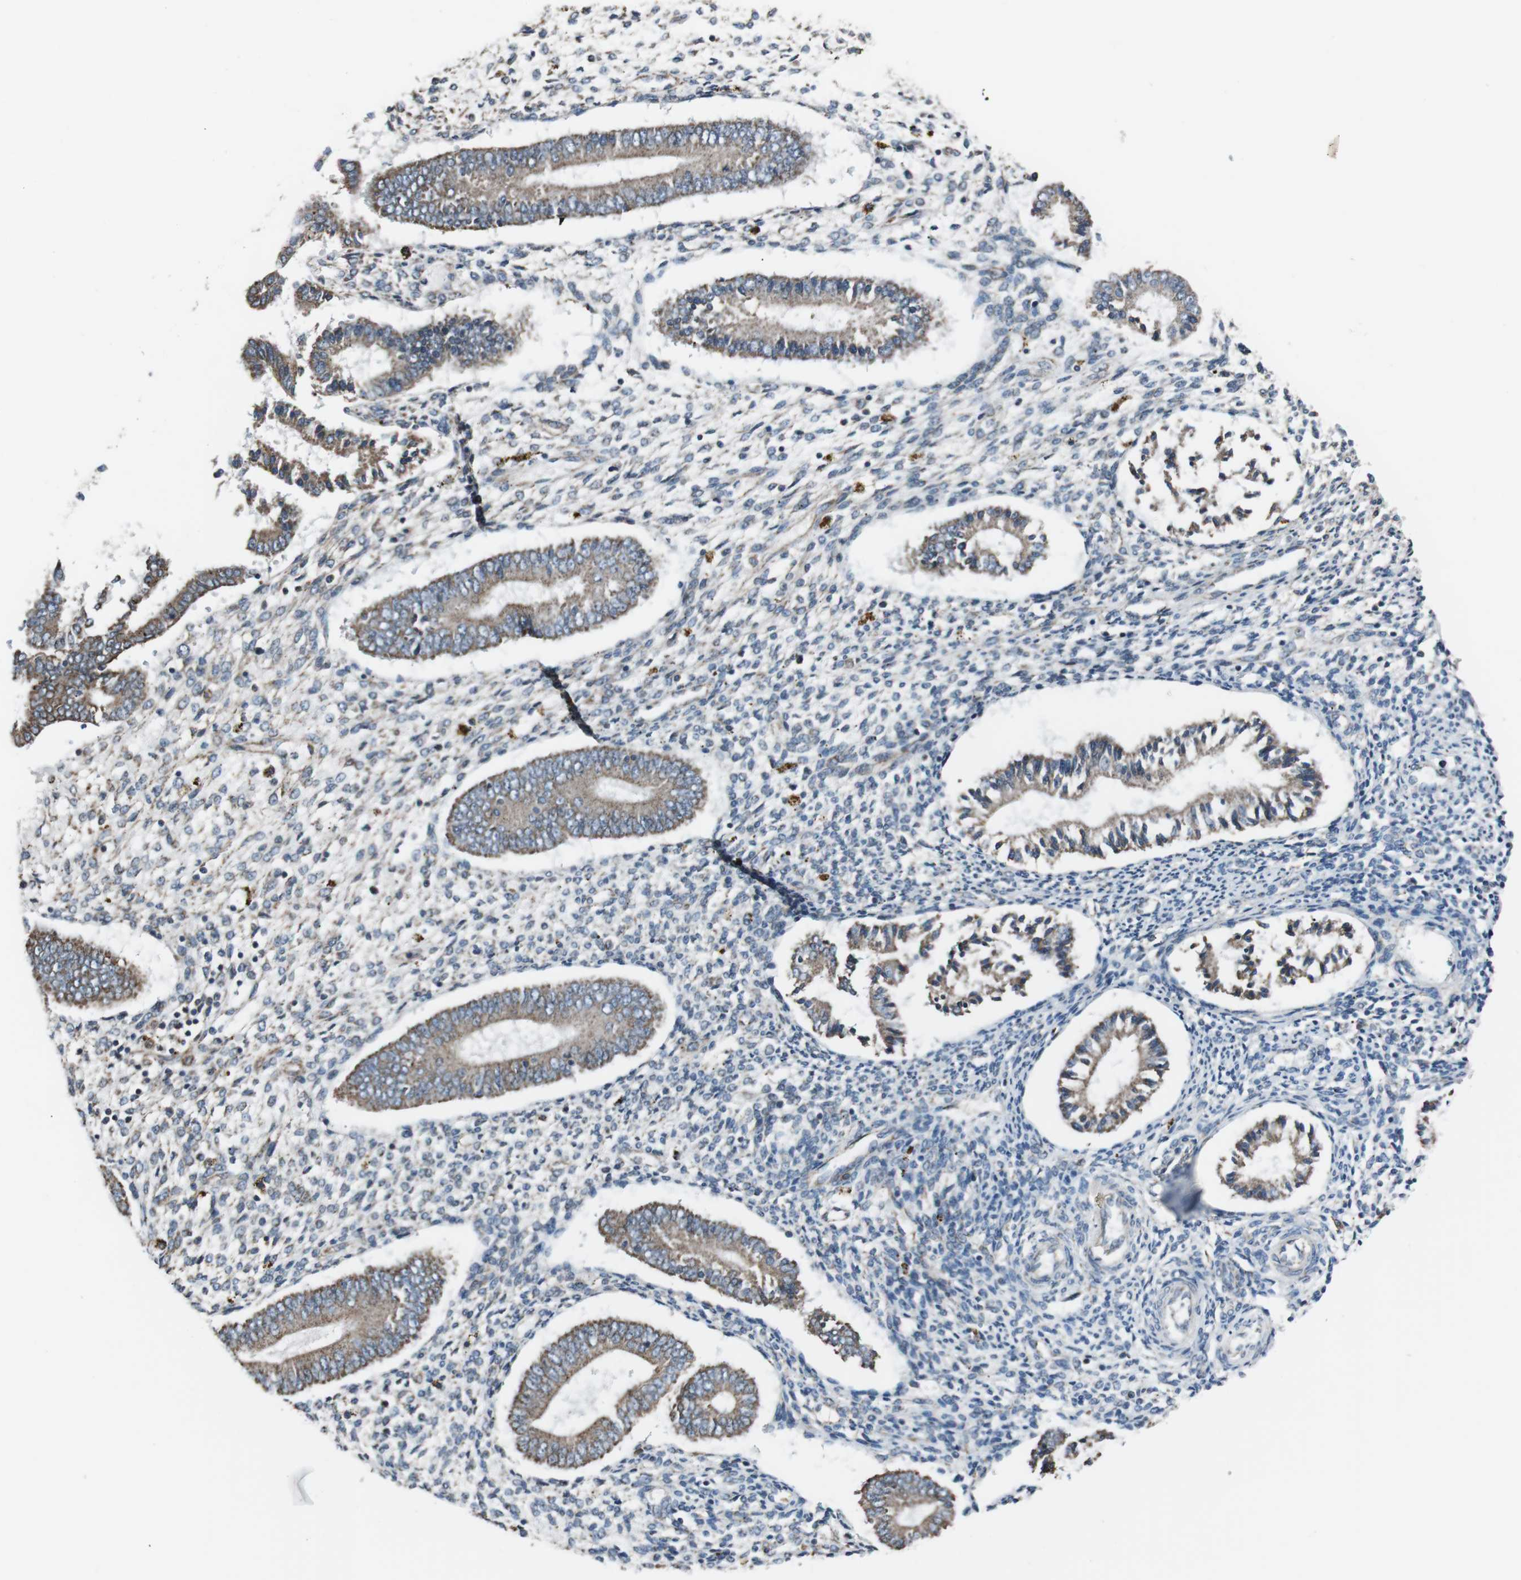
{"staining": {"intensity": "negative", "quantity": "none", "location": "none"}, "tissue": "endometrium", "cell_type": "Cells in endometrial stroma", "image_type": "normal", "snomed": [{"axis": "morphology", "description": "Normal tissue, NOS"}, {"axis": "topography", "description": "Endometrium"}], "caption": "The photomicrograph exhibits no staining of cells in endometrial stroma in benign endometrium. (DAB (3,3'-diaminobenzidine) immunohistochemistry (IHC) with hematoxylin counter stain).", "gene": "CISD2", "patient": {"sex": "female", "age": 42}}